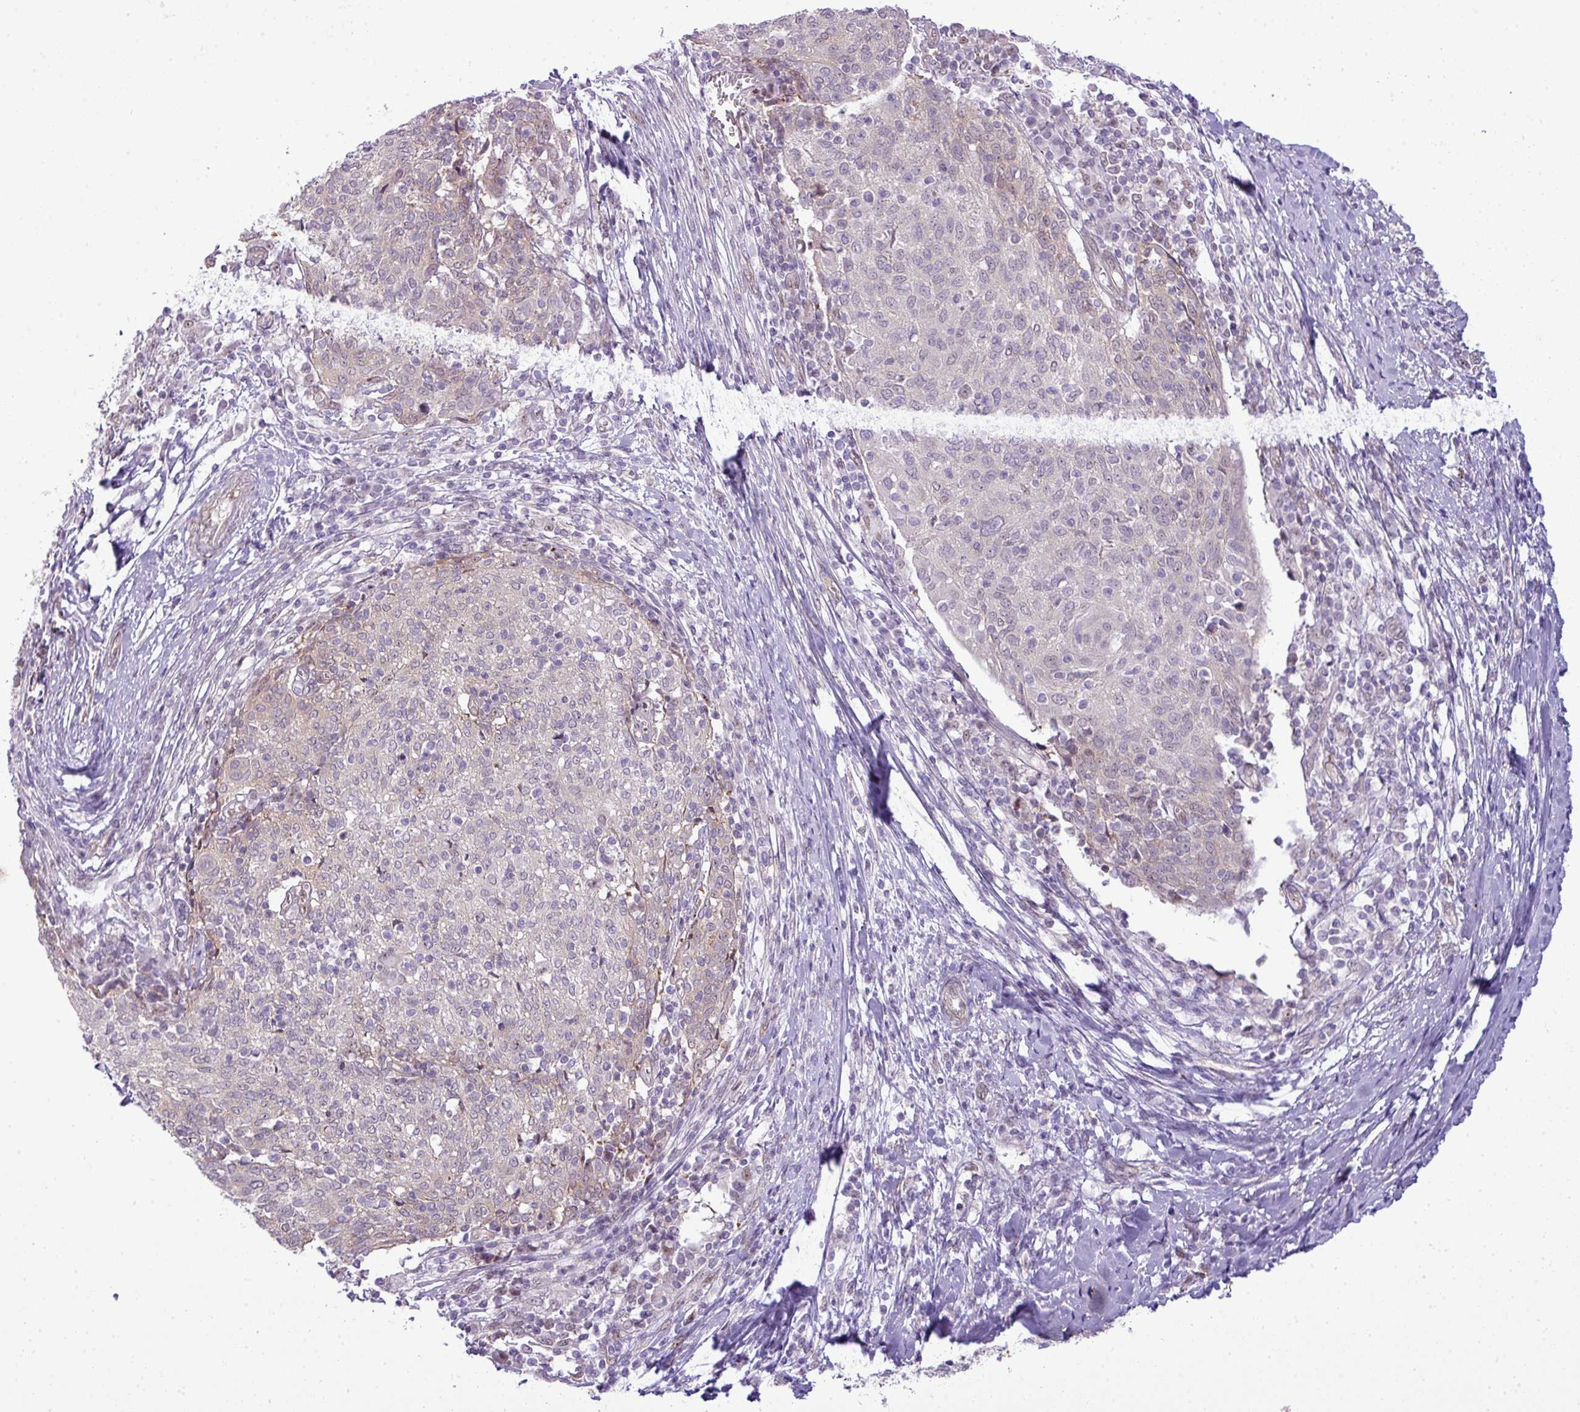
{"staining": {"intensity": "negative", "quantity": "none", "location": "none"}, "tissue": "cervical cancer", "cell_type": "Tumor cells", "image_type": "cancer", "snomed": [{"axis": "morphology", "description": "Squamous cell carcinoma, NOS"}, {"axis": "topography", "description": "Cervix"}], "caption": "The micrograph reveals no significant positivity in tumor cells of cervical cancer (squamous cell carcinoma).", "gene": "MAK16", "patient": {"sex": "female", "age": 52}}